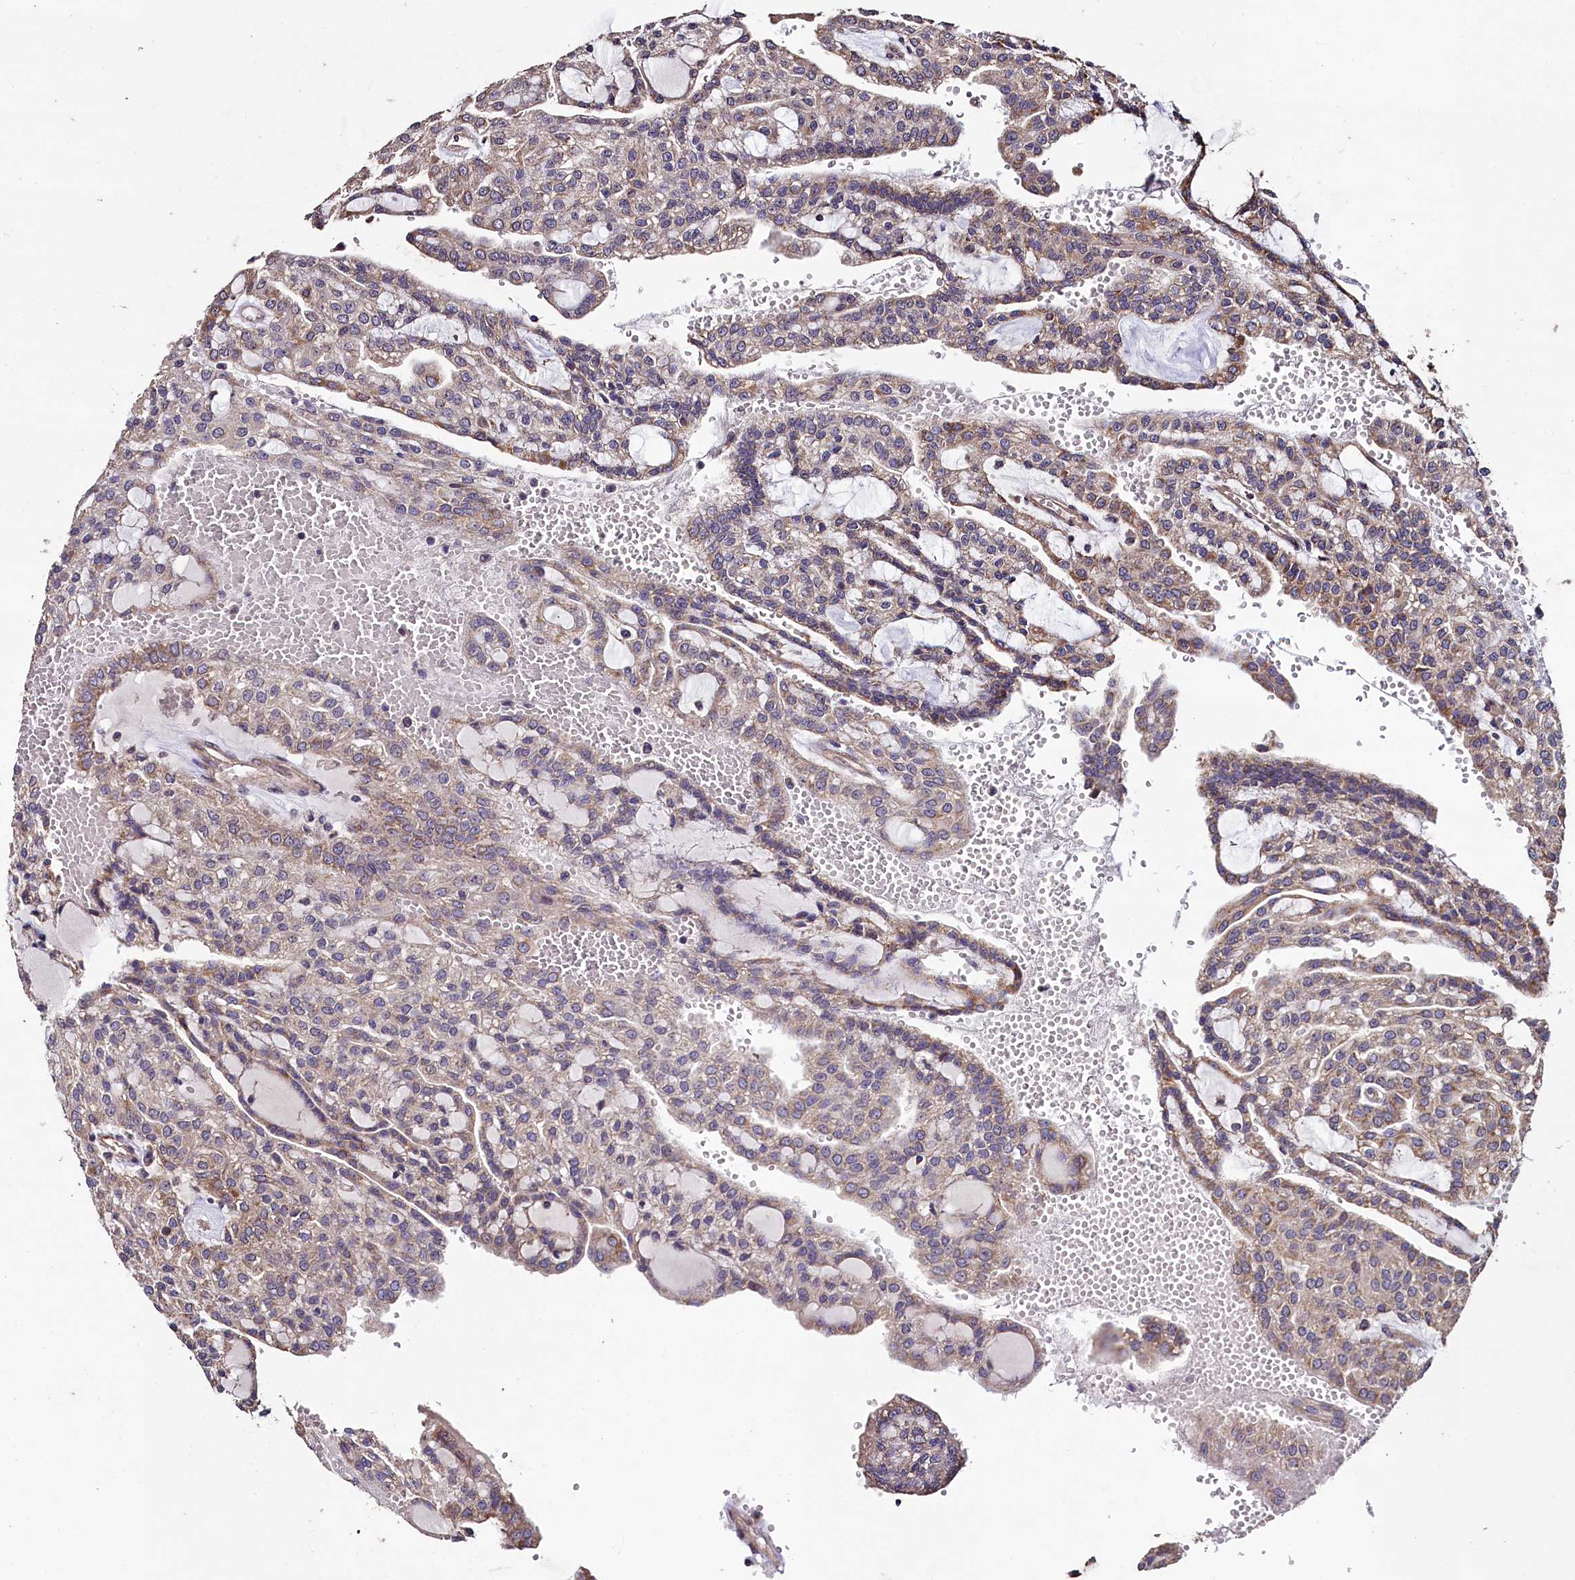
{"staining": {"intensity": "weak", "quantity": ">75%", "location": "cytoplasmic/membranous"}, "tissue": "renal cancer", "cell_type": "Tumor cells", "image_type": "cancer", "snomed": [{"axis": "morphology", "description": "Adenocarcinoma, NOS"}, {"axis": "topography", "description": "Kidney"}], "caption": "An image of human renal adenocarcinoma stained for a protein exhibits weak cytoplasmic/membranous brown staining in tumor cells.", "gene": "COQ9", "patient": {"sex": "male", "age": 63}}